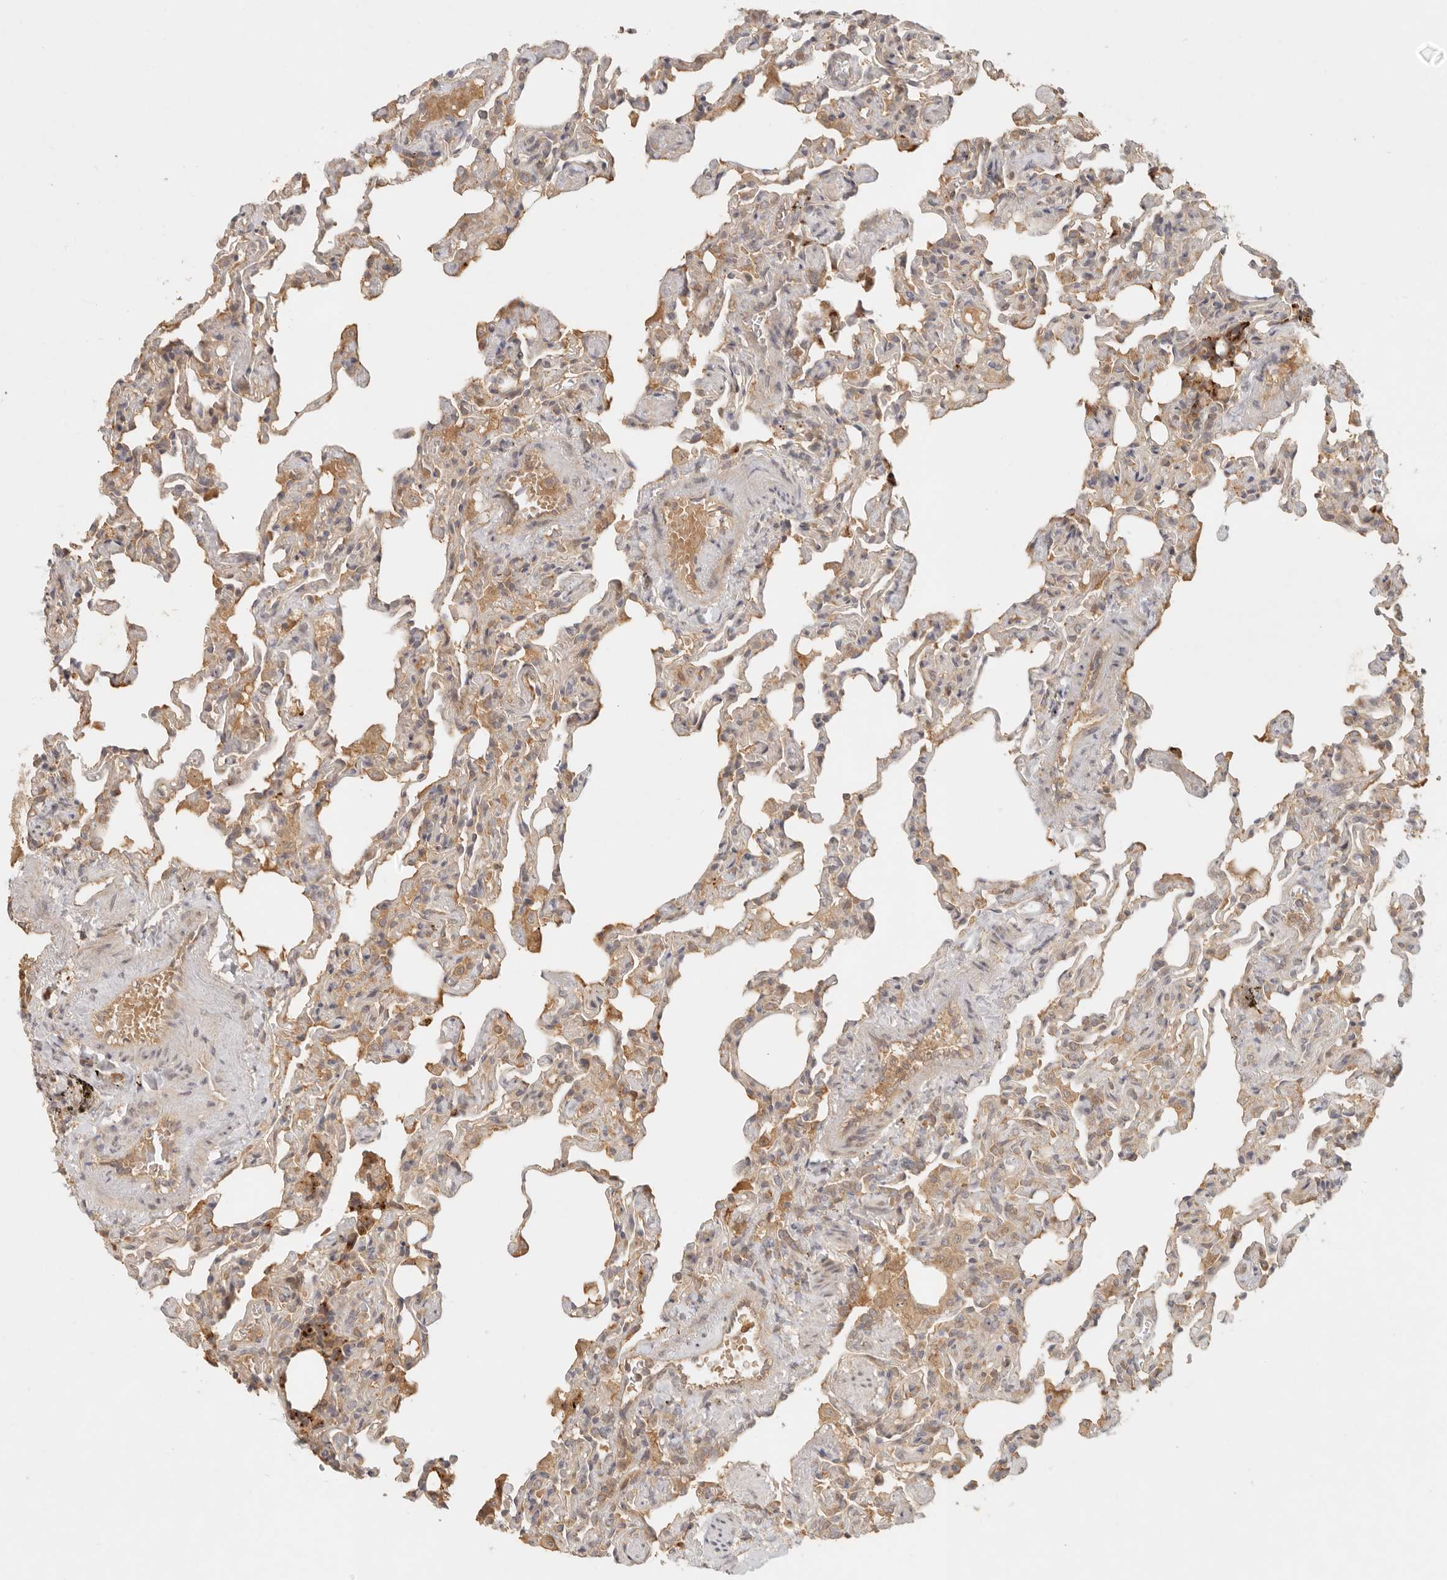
{"staining": {"intensity": "weak", "quantity": "25%-75%", "location": "cytoplasmic/membranous"}, "tissue": "lung", "cell_type": "Alveolar cells", "image_type": "normal", "snomed": [{"axis": "morphology", "description": "Normal tissue, NOS"}, {"axis": "topography", "description": "Lung"}], "caption": "A high-resolution micrograph shows immunohistochemistry (IHC) staining of normal lung, which reveals weak cytoplasmic/membranous positivity in about 25%-75% of alveolar cells. Ihc stains the protein in brown and the nuclei are stained blue.", "gene": "ANKRD61", "patient": {"sex": "male", "age": 20}}